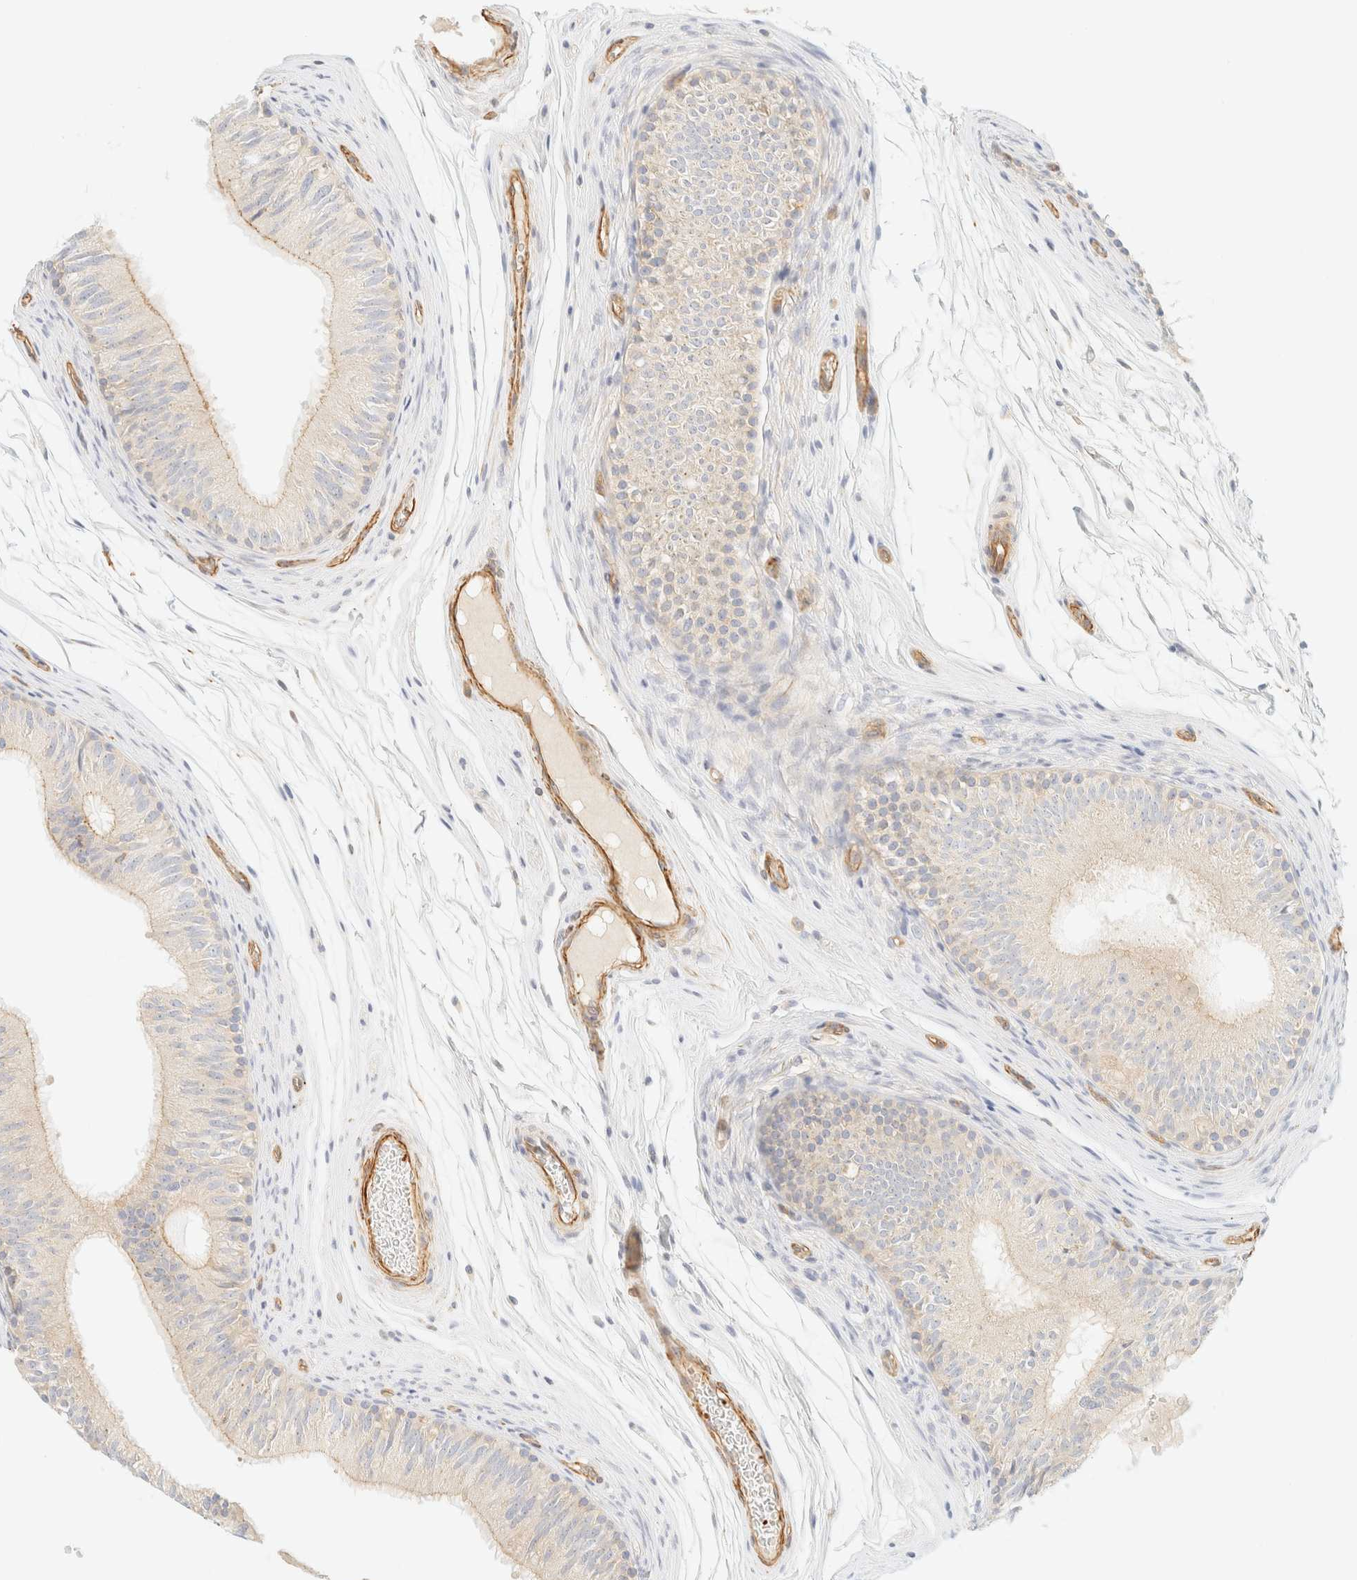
{"staining": {"intensity": "weak", "quantity": "25%-75%", "location": "cytoplasmic/membranous"}, "tissue": "epididymis", "cell_type": "Glandular cells", "image_type": "normal", "snomed": [{"axis": "morphology", "description": "Normal tissue, NOS"}, {"axis": "topography", "description": "Epididymis"}], "caption": "Epididymis stained for a protein (brown) exhibits weak cytoplasmic/membranous positive positivity in approximately 25%-75% of glandular cells.", "gene": "OTOP2", "patient": {"sex": "male", "age": 36}}